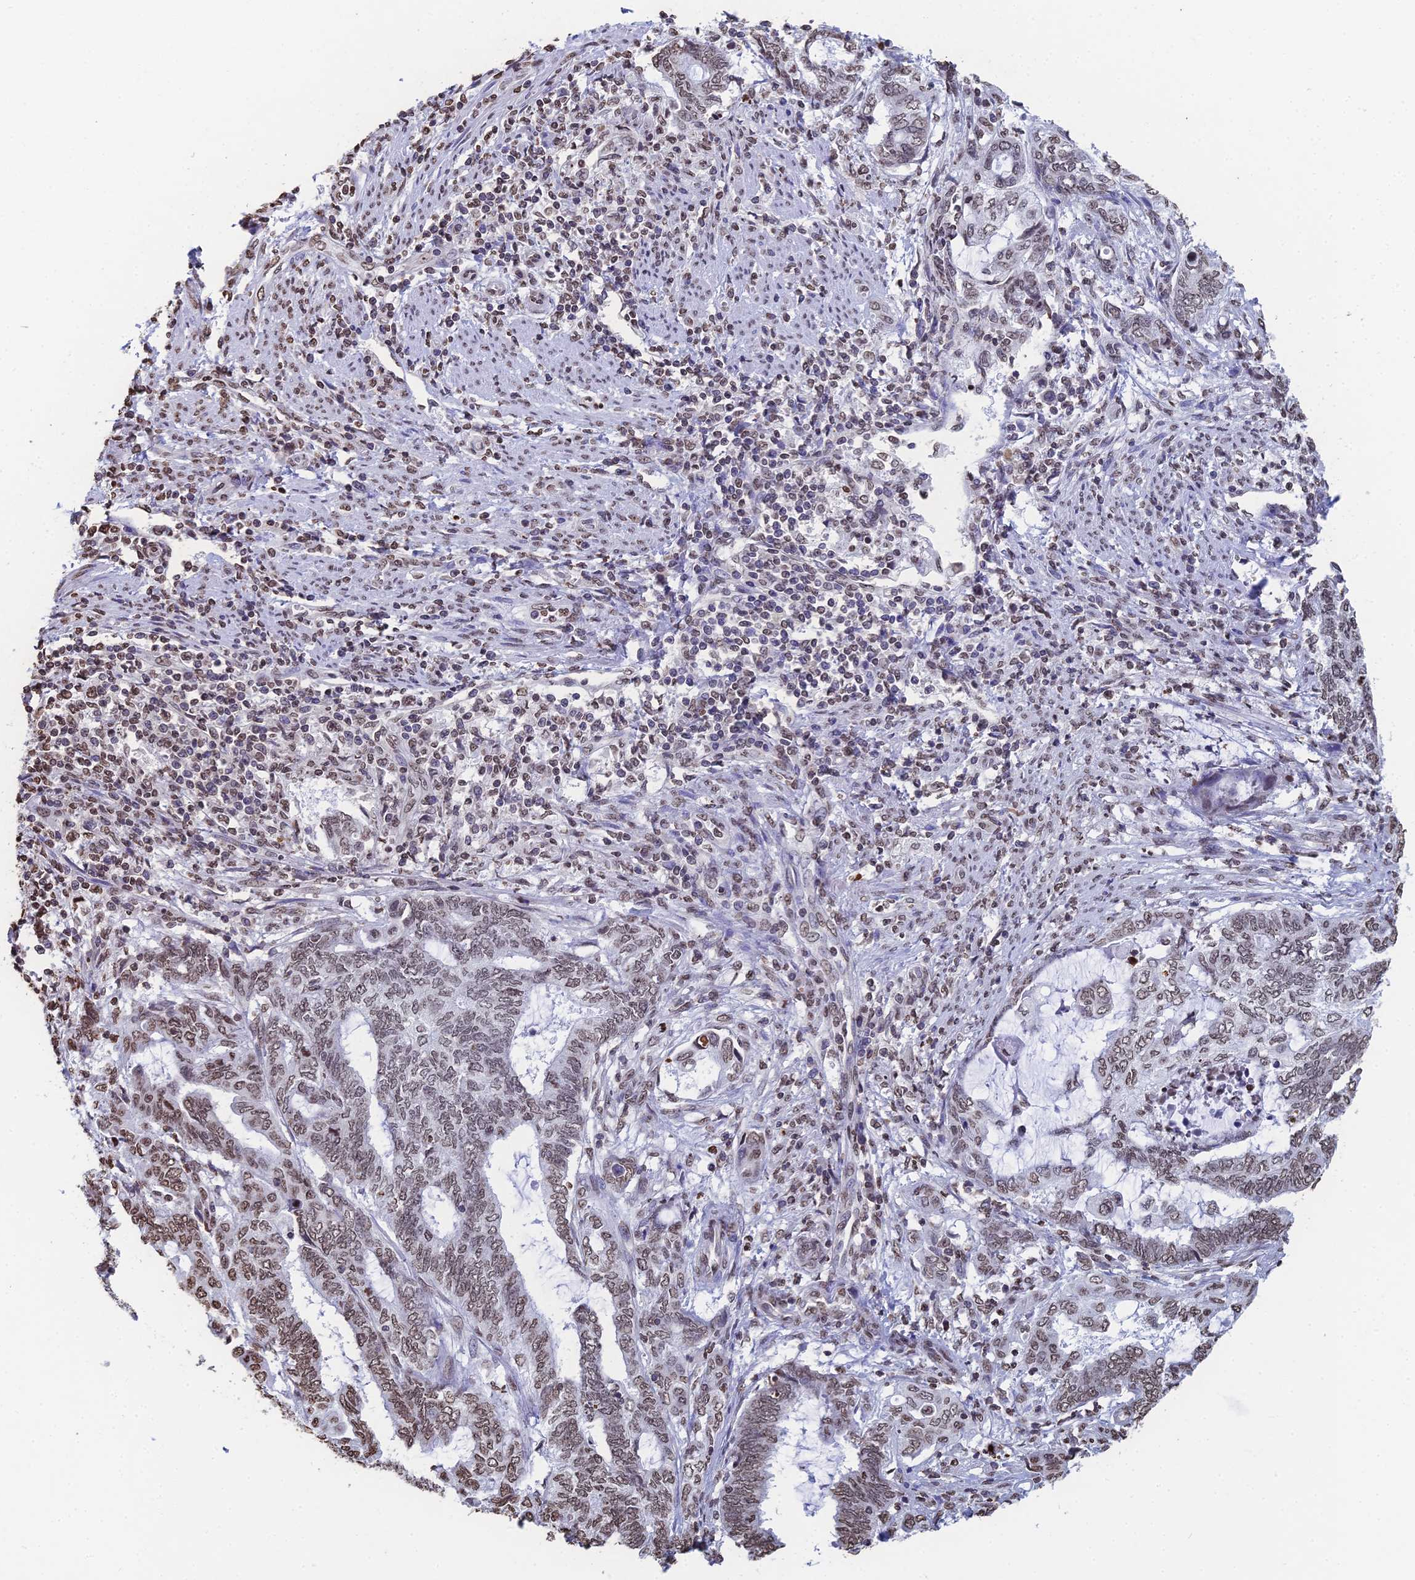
{"staining": {"intensity": "weak", "quantity": "25%-75%", "location": "nuclear"}, "tissue": "endometrial cancer", "cell_type": "Tumor cells", "image_type": "cancer", "snomed": [{"axis": "morphology", "description": "Adenocarcinoma, NOS"}, {"axis": "topography", "description": "Uterus"}, {"axis": "topography", "description": "Endometrium"}], "caption": "High-power microscopy captured an immunohistochemistry (IHC) histopathology image of adenocarcinoma (endometrial), revealing weak nuclear staining in about 25%-75% of tumor cells.", "gene": "GBP3", "patient": {"sex": "female", "age": 70}}